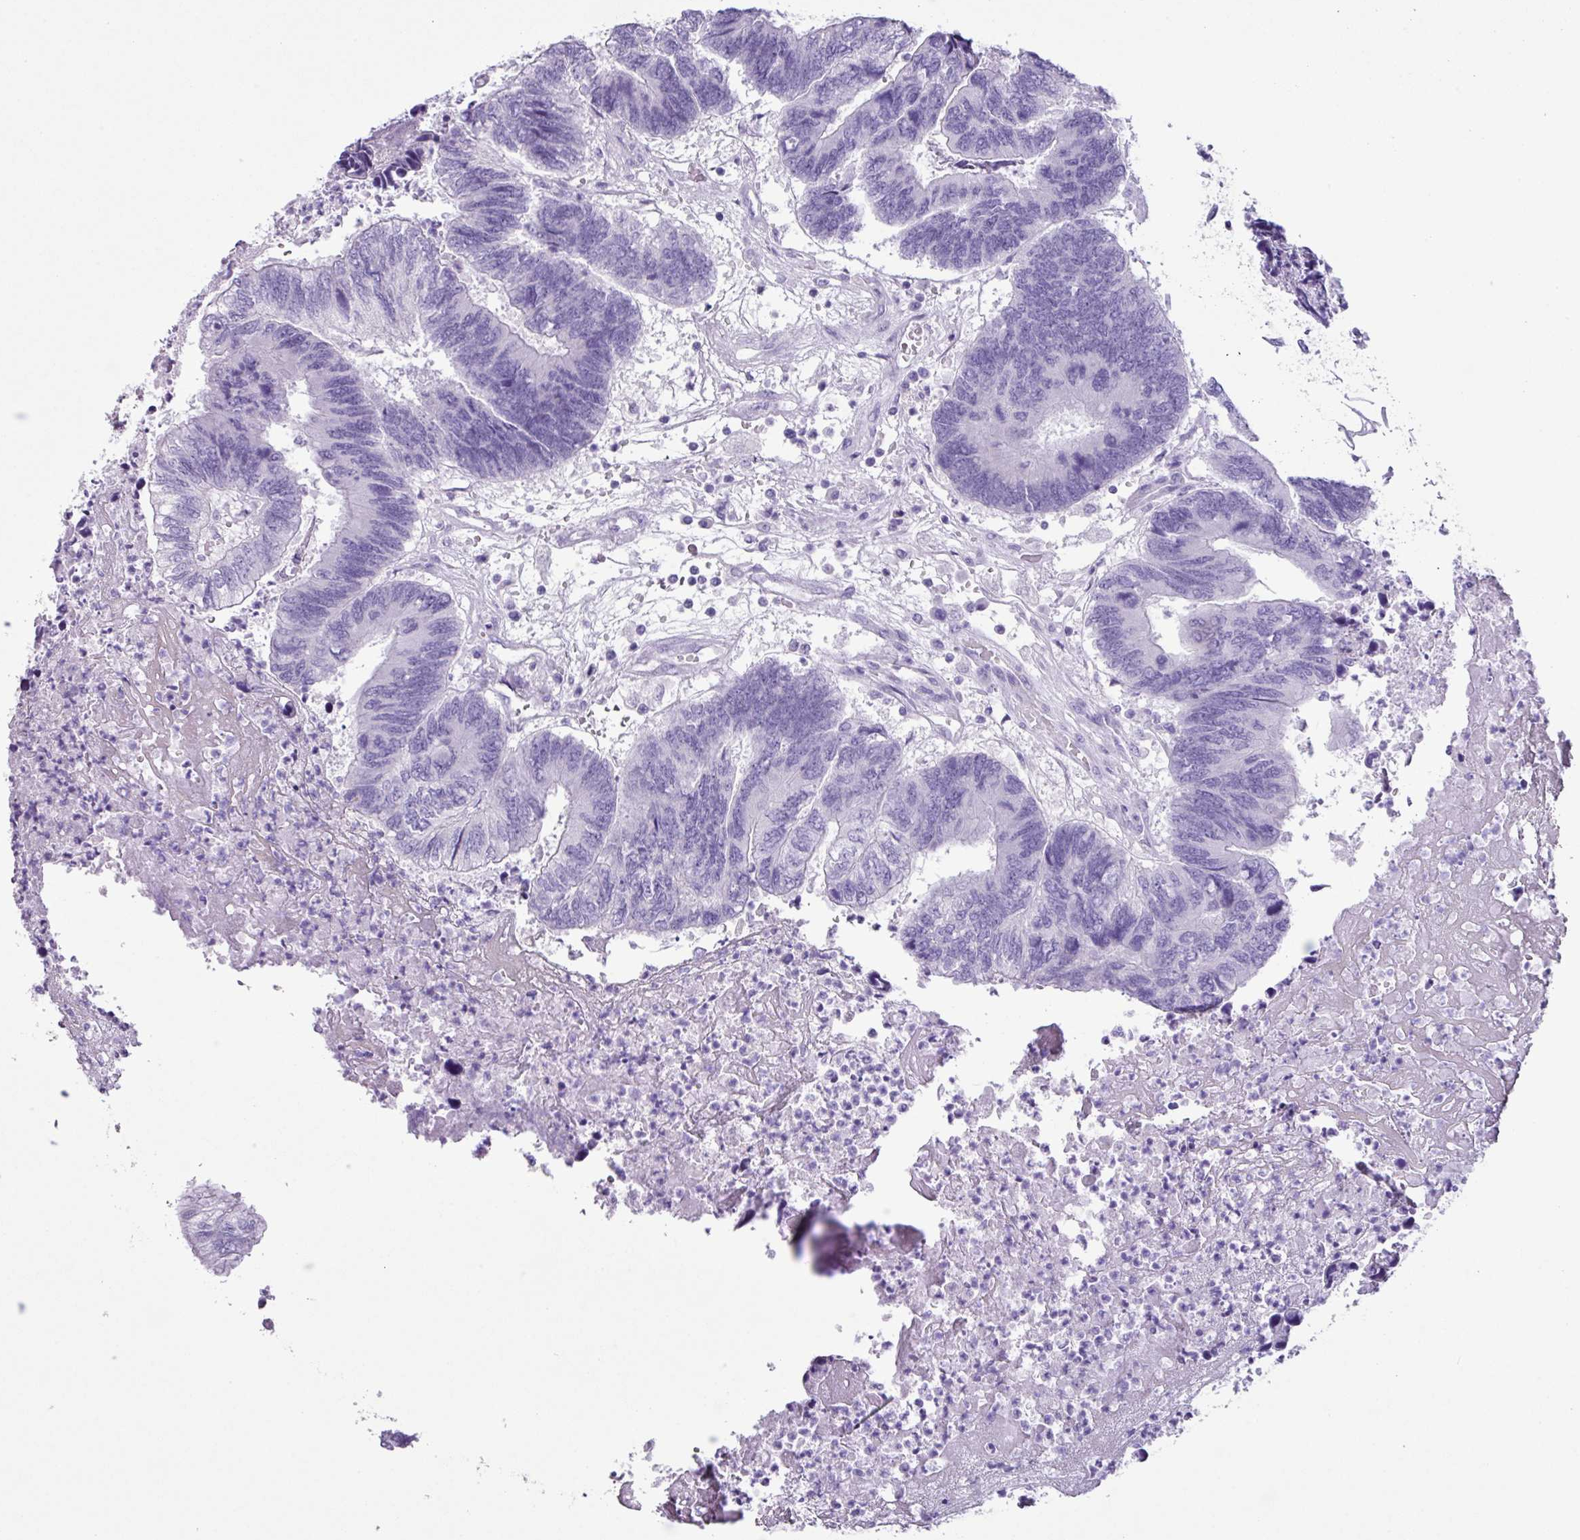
{"staining": {"intensity": "negative", "quantity": "none", "location": "none"}, "tissue": "colorectal cancer", "cell_type": "Tumor cells", "image_type": "cancer", "snomed": [{"axis": "morphology", "description": "Adenocarcinoma, NOS"}, {"axis": "topography", "description": "Colon"}], "caption": "Micrograph shows no protein expression in tumor cells of colorectal cancer tissue.", "gene": "AGO3", "patient": {"sex": "female", "age": 67}}